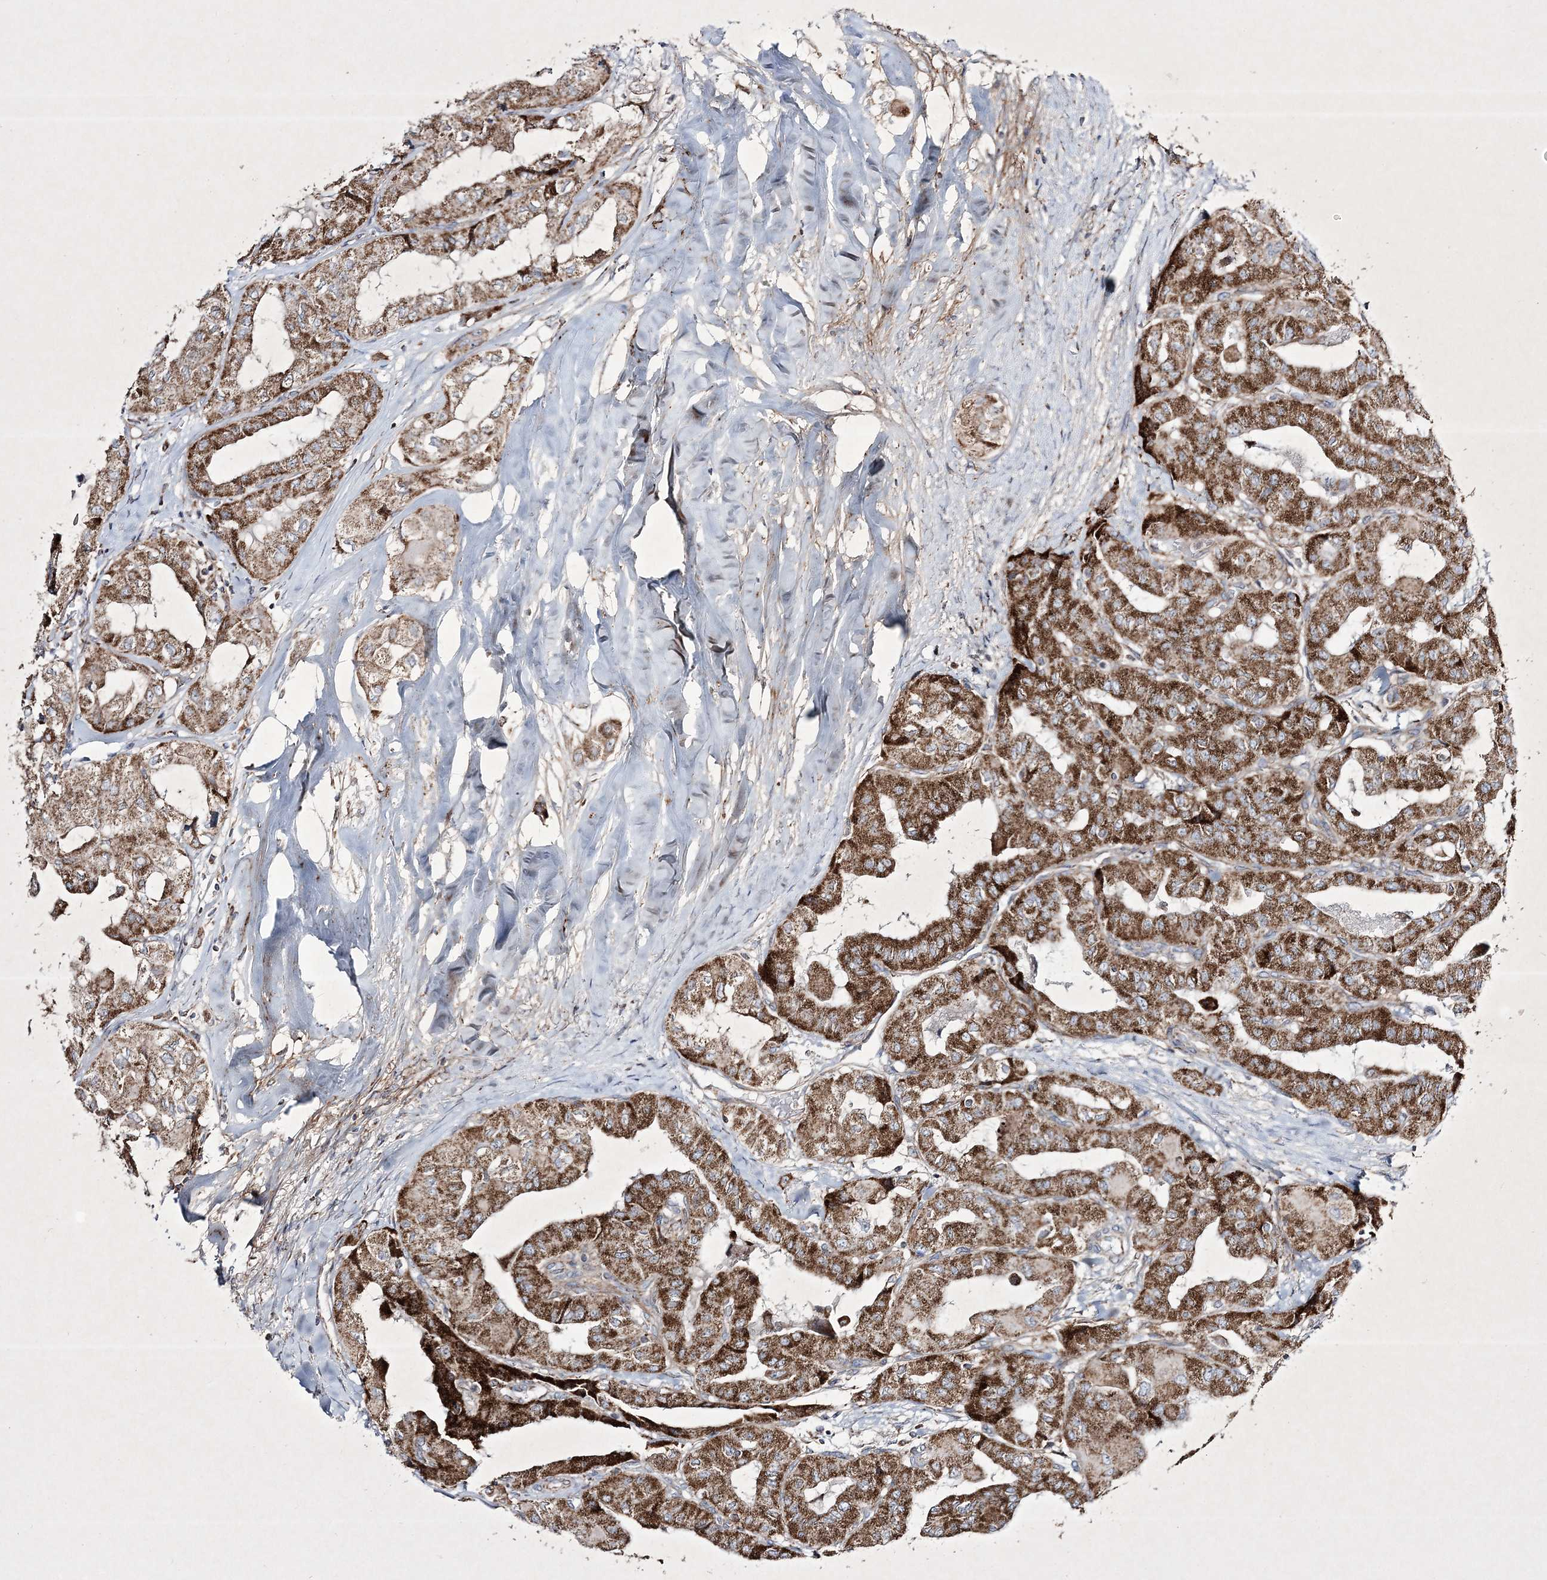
{"staining": {"intensity": "moderate", "quantity": ">75%", "location": "cytoplasmic/membranous"}, "tissue": "thyroid cancer", "cell_type": "Tumor cells", "image_type": "cancer", "snomed": [{"axis": "morphology", "description": "Papillary adenocarcinoma, NOS"}, {"axis": "topography", "description": "Thyroid gland"}], "caption": "Moderate cytoplasmic/membranous positivity for a protein is appreciated in about >75% of tumor cells of papillary adenocarcinoma (thyroid) using immunohistochemistry (IHC).", "gene": "RICTOR", "patient": {"sex": "female", "age": 59}}